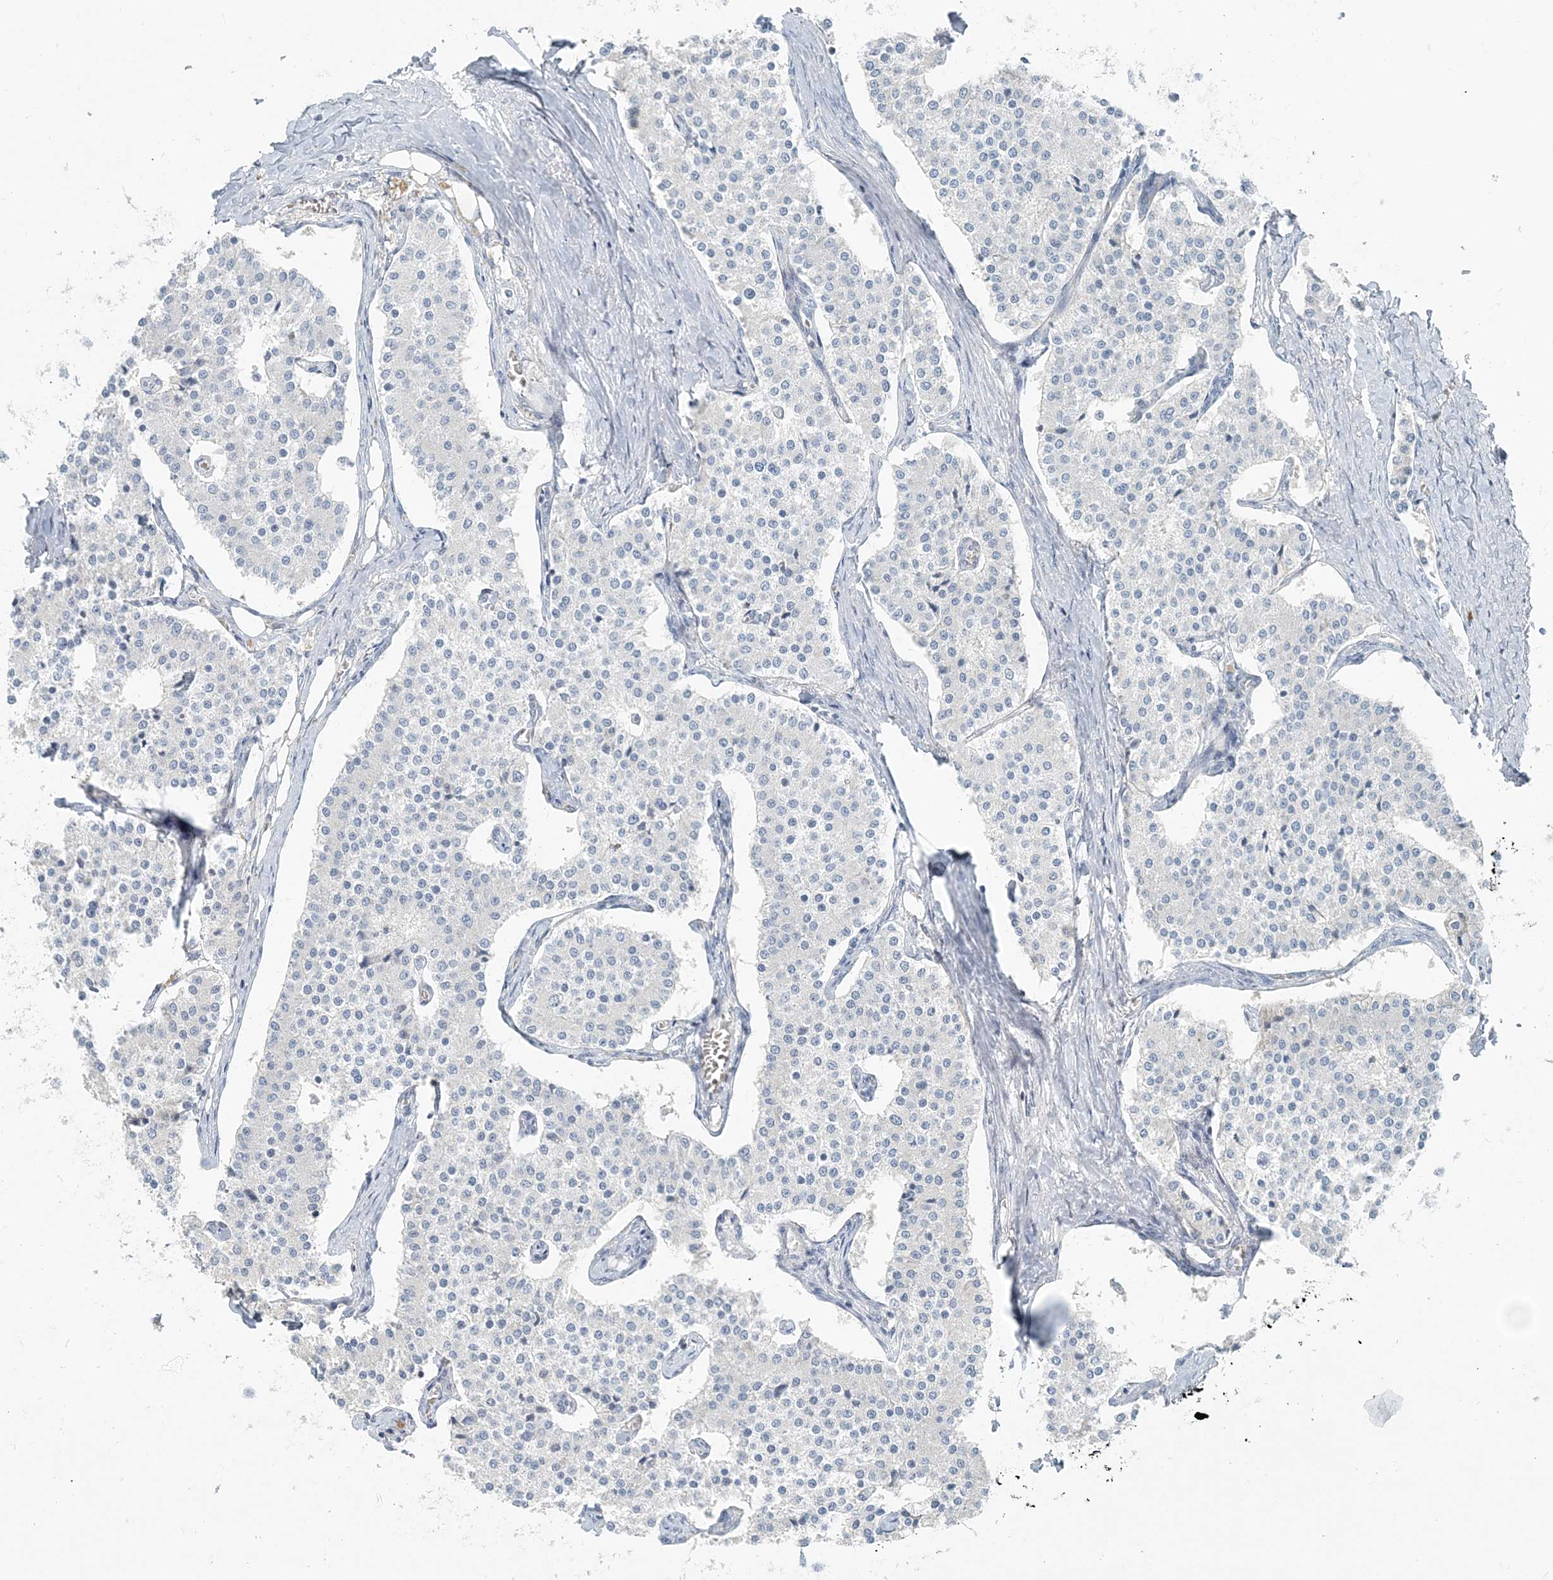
{"staining": {"intensity": "negative", "quantity": "none", "location": "none"}, "tissue": "carcinoid", "cell_type": "Tumor cells", "image_type": "cancer", "snomed": [{"axis": "morphology", "description": "Carcinoid, malignant, NOS"}, {"axis": "topography", "description": "Colon"}], "caption": "High magnification brightfield microscopy of carcinoid stained with DAB (brown) and counterstained with hematoxylin (blue): tumor cells show no significant positivity.", "gene": "NAA11", "patient": {"sex": "female", "age": 52}}